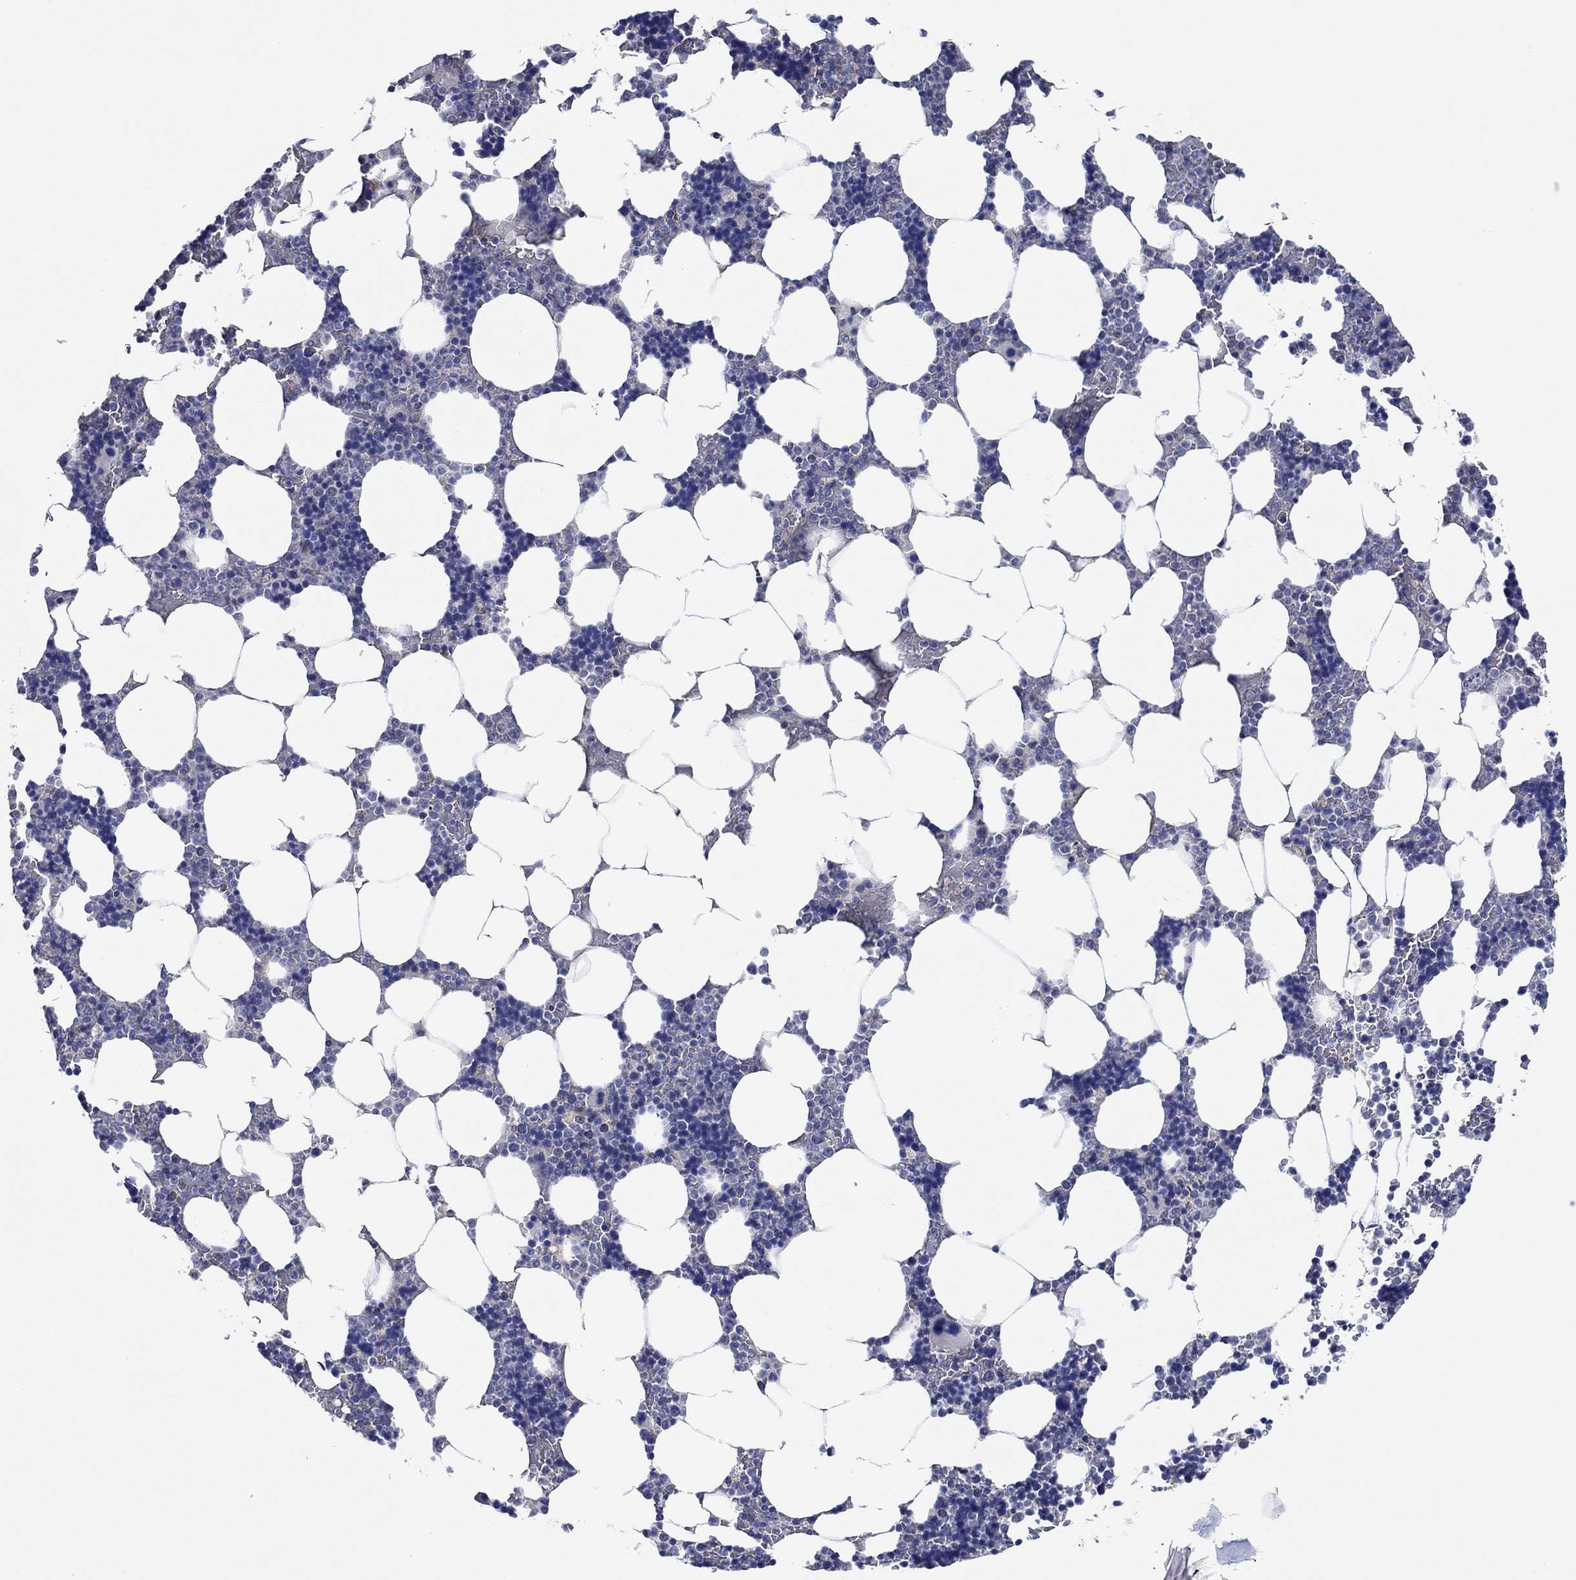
{"staining": {"intensity": "negative", "quantity": "none", "location": "none"}, "tissue": "bone marrow", "cell_type": "Hematopoietic cells", "image_type": "normal", "snomed": [{"axis": "morphology", "description": "Normal tissue, NOS"}, {"axis": "topography", "description": "Bone marrow"}], "caption": "DAB (3,3'-diaminobenzidine) immunohistochemical staining of unremarkable bone marrow reveals no significant staining in hematopoietic cells.", "gene": "PRRT3", "patient": {"sex": "male", "age": 51}}